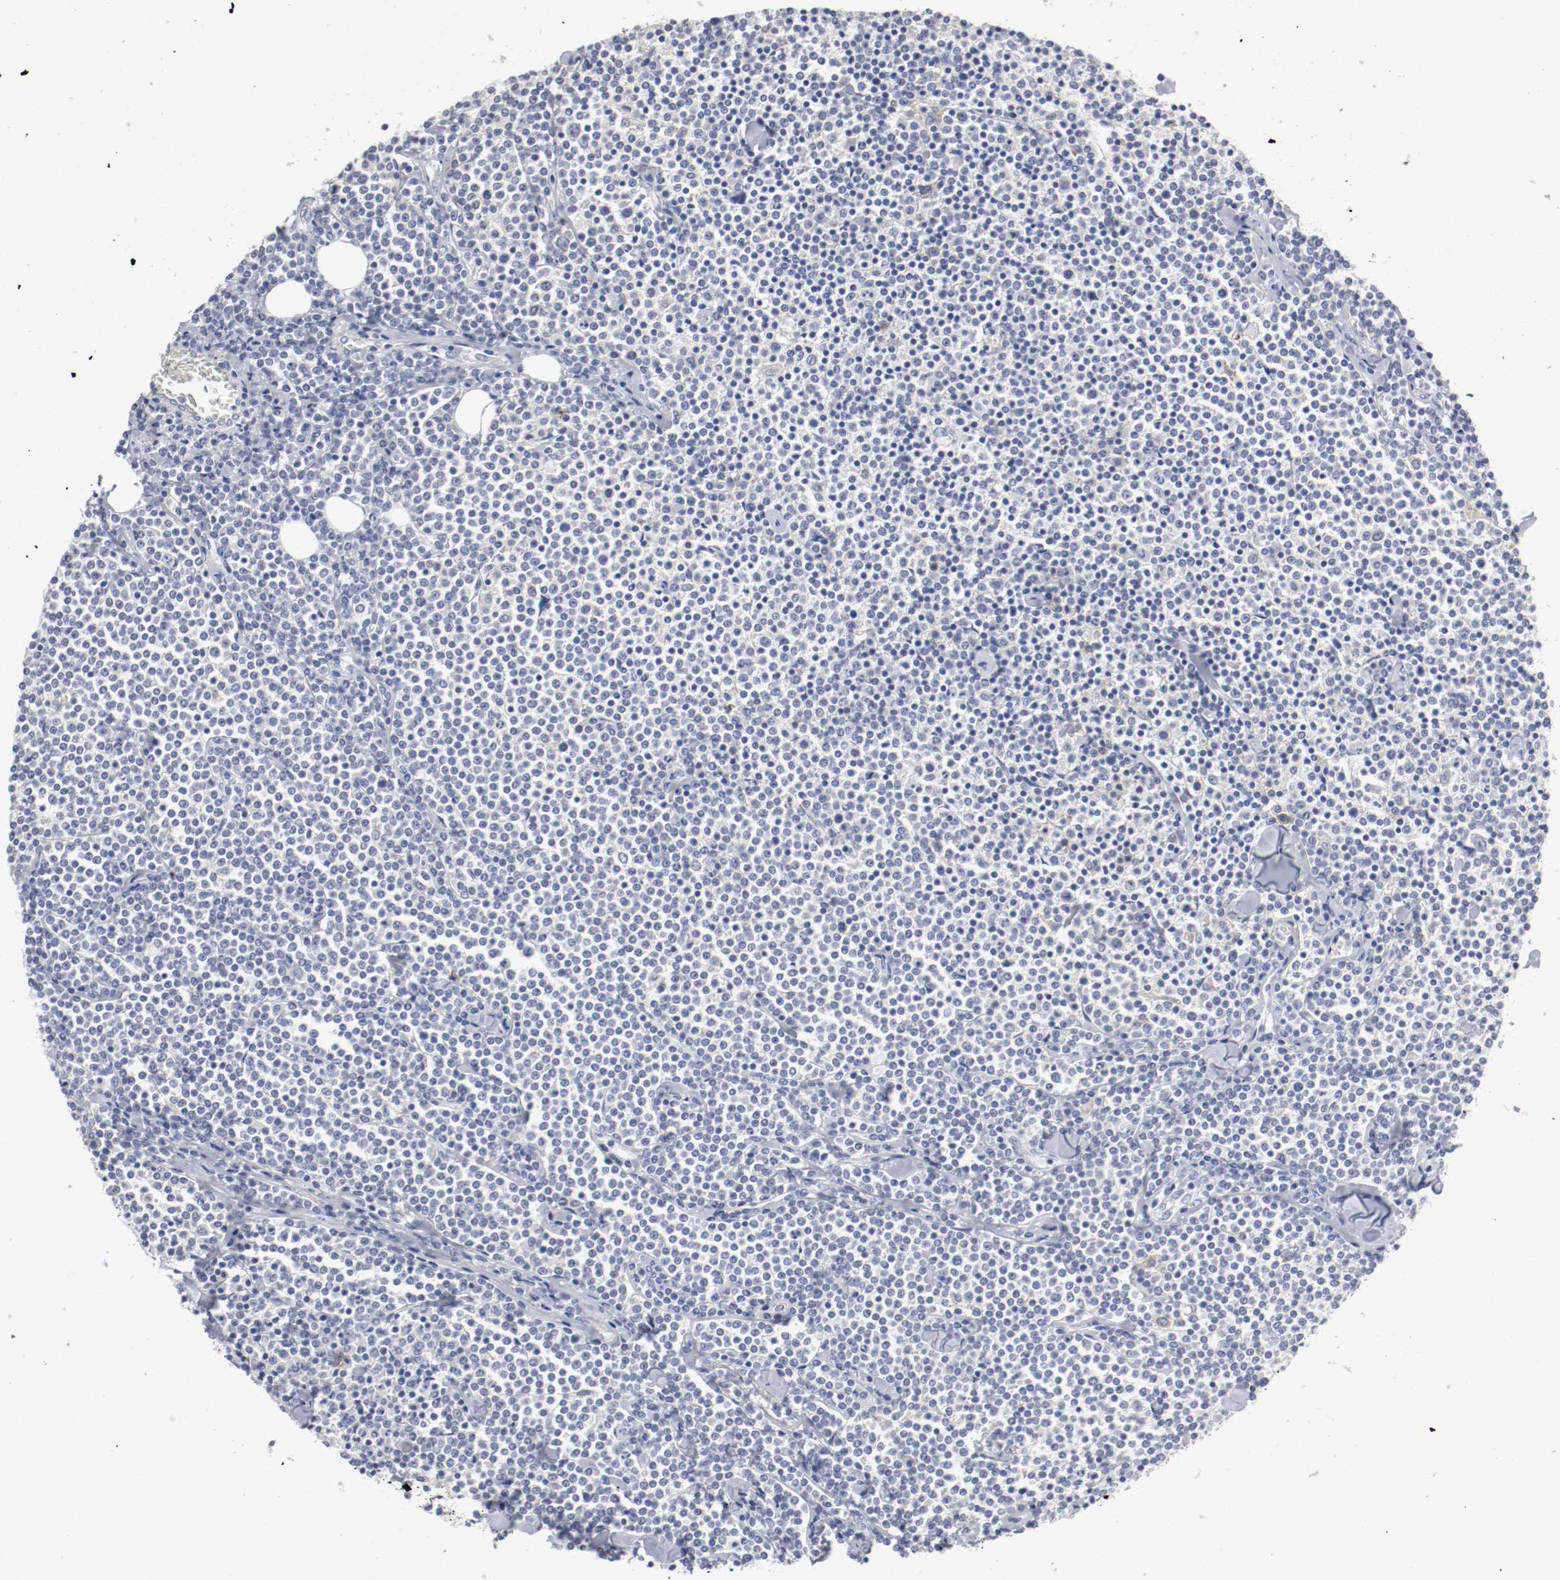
{"staining": {"intensity": "negative", "quantity": "none", "location": "none"}, "tissue": "lymphoma", "cell_type": "Tumor cells", "image_type": "cancer", "snomed": [{"axis": "morphology", "description": "Malignant lymphoma, non-Hodgkin's type, Low grade"}, {"axis": "topography", "description": "Soft tissue"}], "caption": "The IHC micrograph has no significant positivity in tumor cells of low-grade malignant lymphoma, non-Hodgkin's type tissue.", "gene": "FGFBP1", "patient": {"sex": "male", "age": 92}}